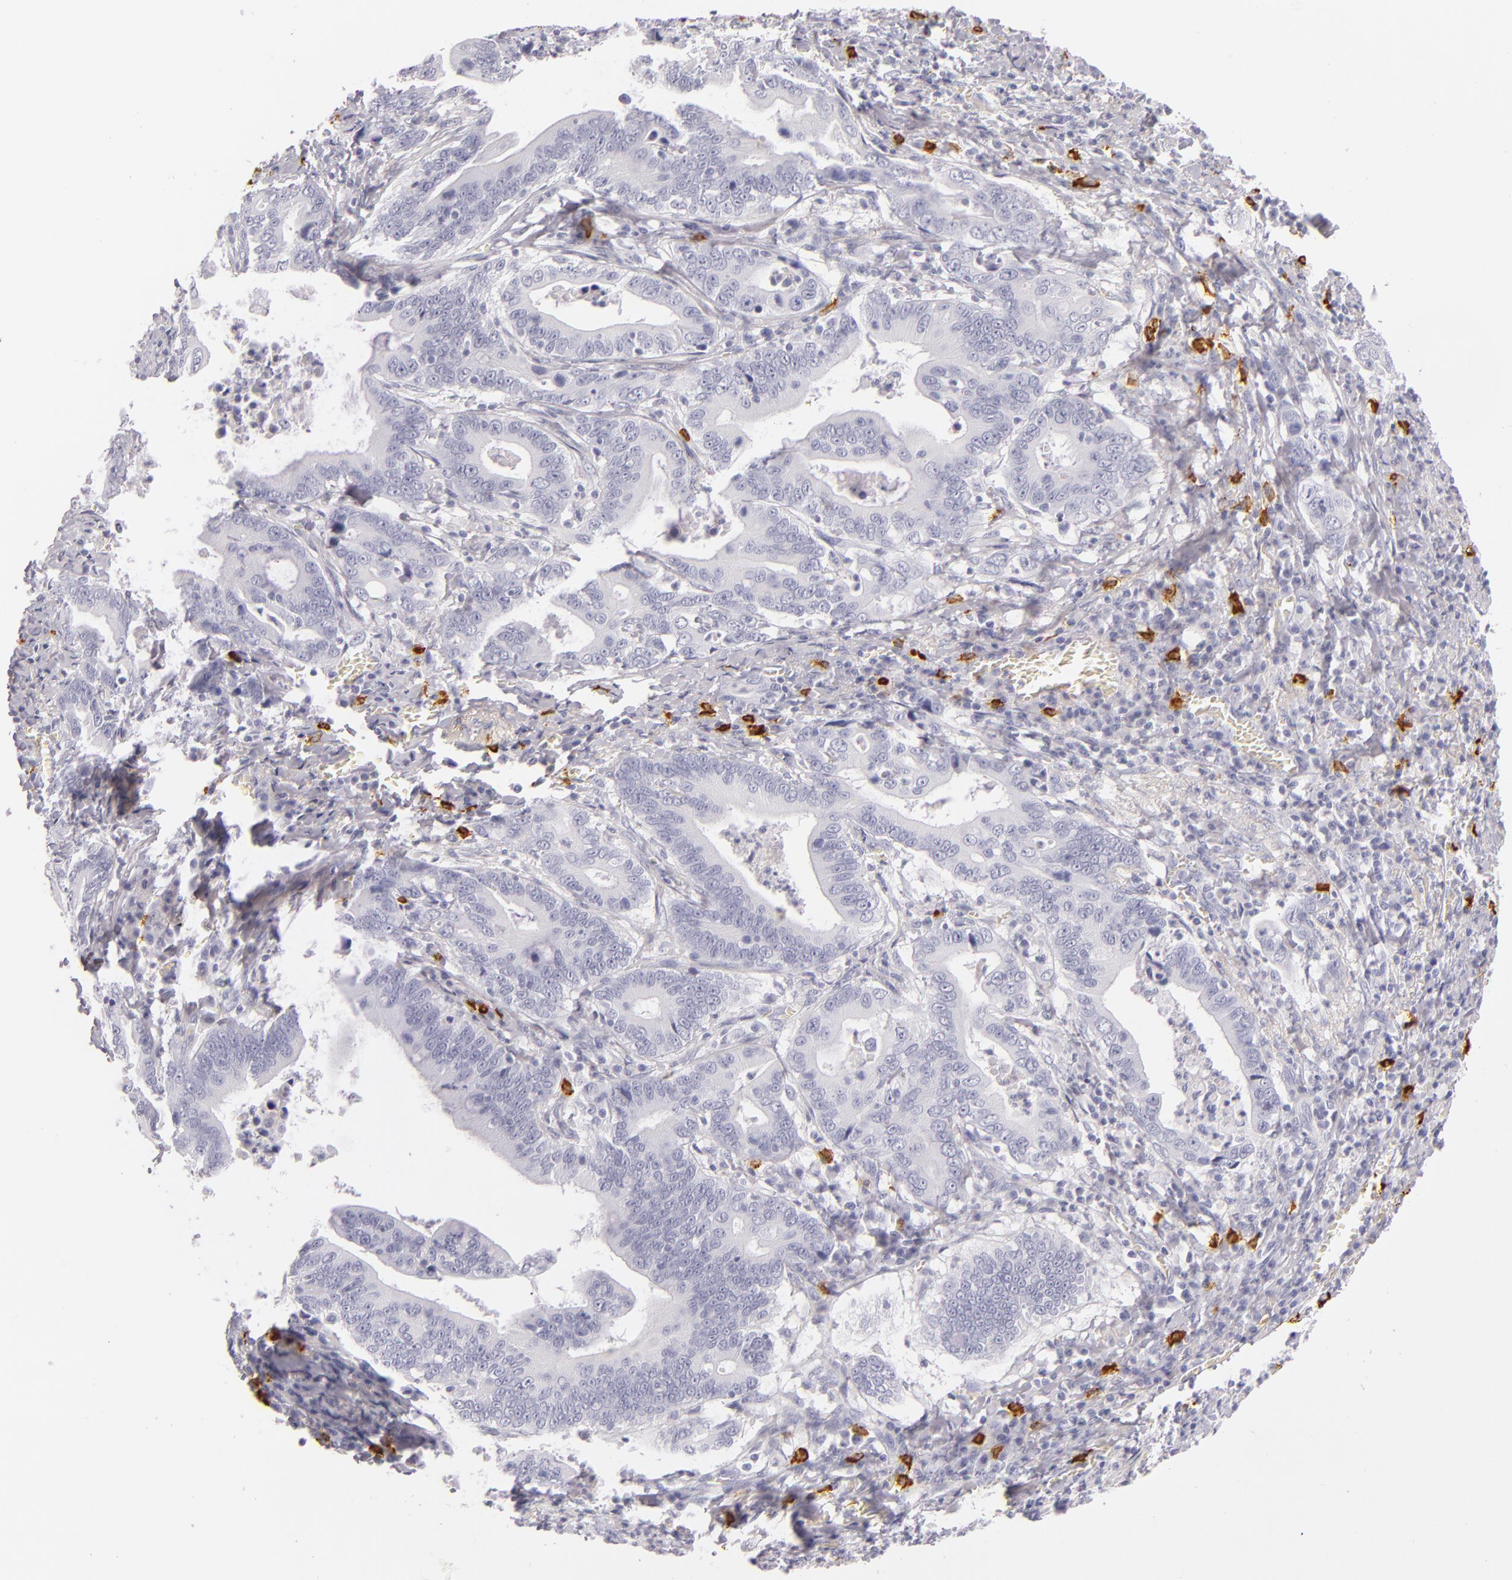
{"staining": {"intensity": "negative", "quantity": "none", "location": "none"}, "tissue": "stomach cancer", "cell_type": "Tumor cells", "image_type": "cancer", "snomed": [{"axis": "morphology", "description": "Adenocarcinoma, NOS"}, {"axis": "topography", "description": "Stomach, upper"}], "caption": "This is an immunohistochemistry image of human stomach cancer (adenocarcinoma). There is no staining in tumor cells.", "gene": "TPSD1", "patient": {"sex": "male", "age": 63}}